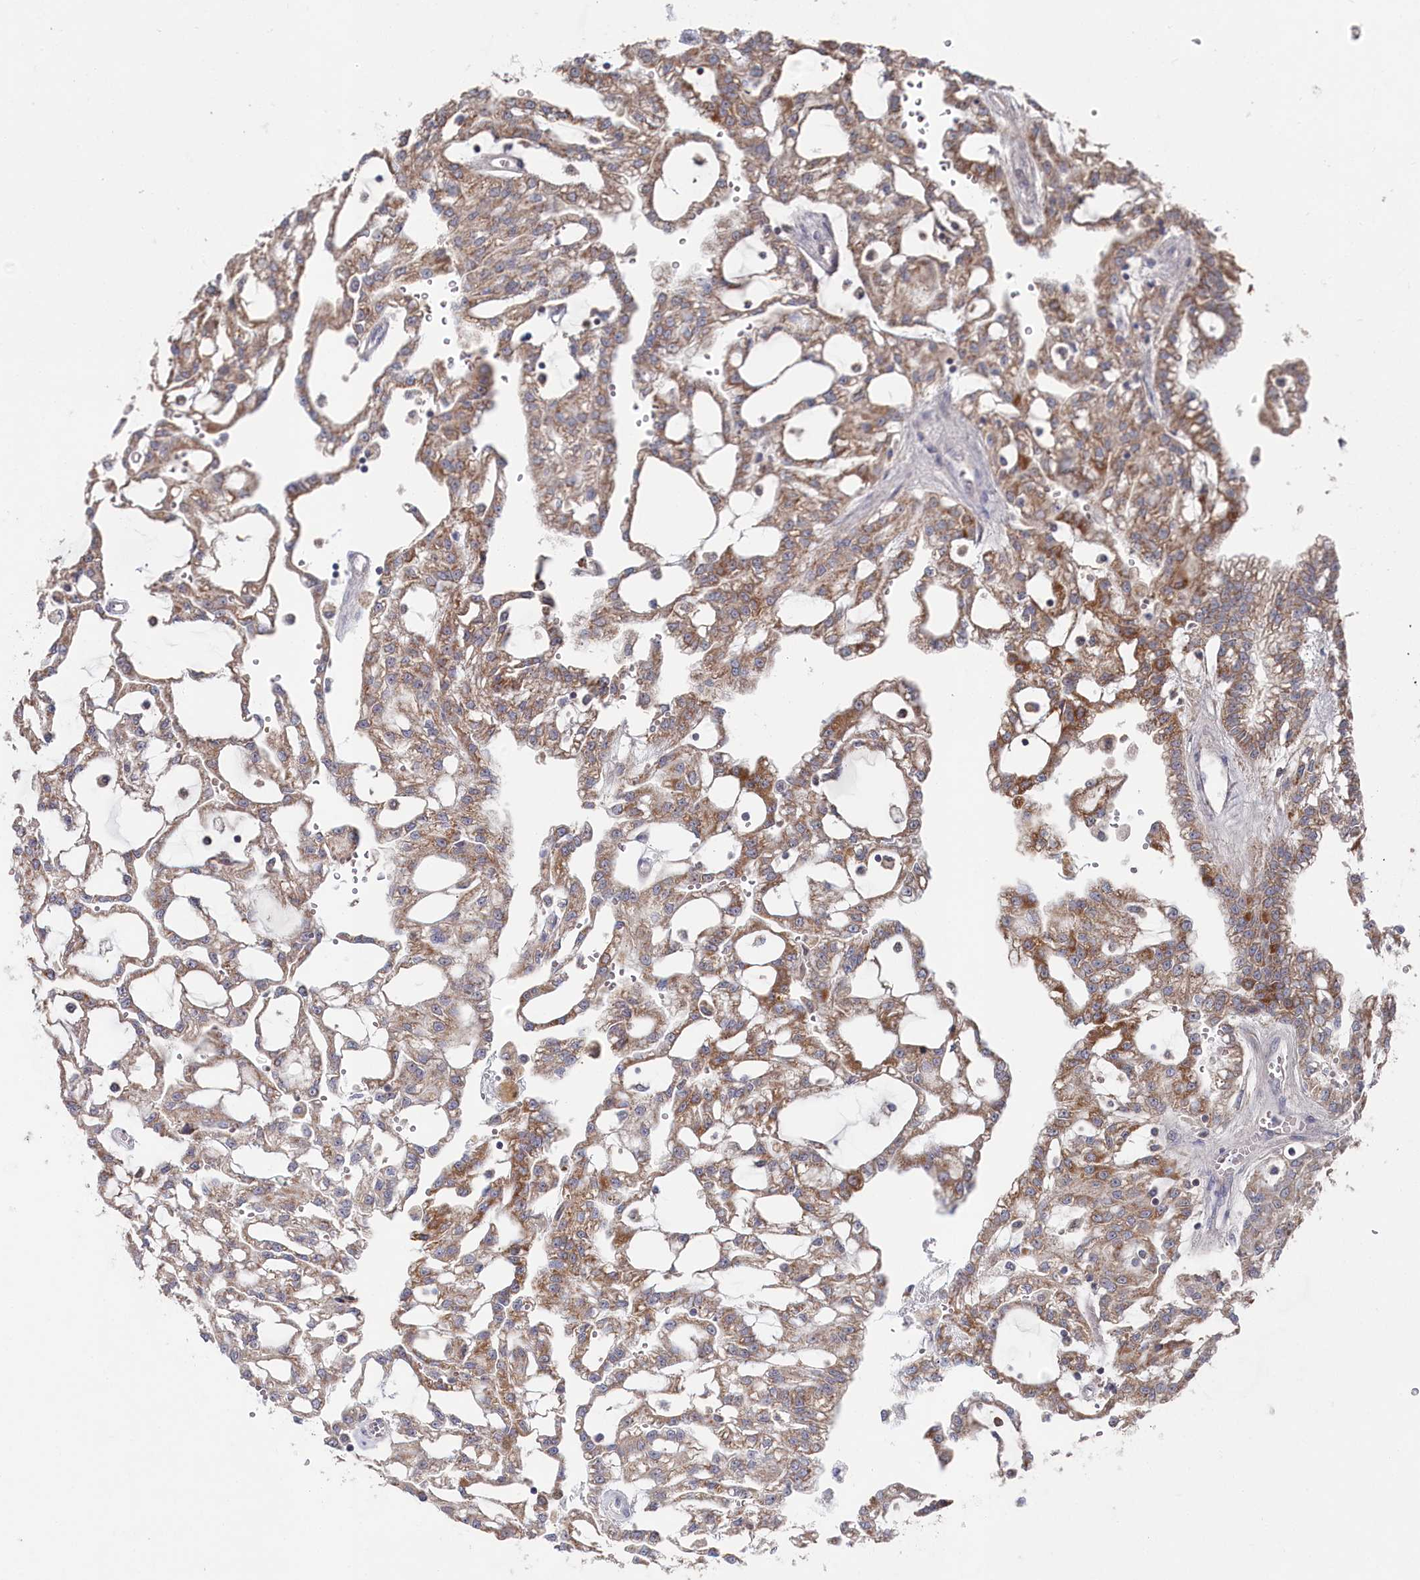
{"staining": {"intensity": "moderate", "quantity": ">75%", "location": "cytoplasmic/membranous"}, "tissue": "renal cancer", "cell_type": "Tumor cells", "image_type": "cancer", "snomed": [{"axis": "morphology", "description": "Adenocarcinoma, NOS"}, {"axis": "topography", "description": "Kidney"}], "caption": "The micrograph shows staining of renal cancer, revealing moderate cytoplasmic/membranous protein positivity (brown color) within tumor cells. The staining was performed using DAB (3,3'-diaminobenzidine), with brown indicating positive protein expression. Nuclei are stained blue with hematoxylin.", "gene": "WAPL", "patient": {"sex": "male", "age": 63}}